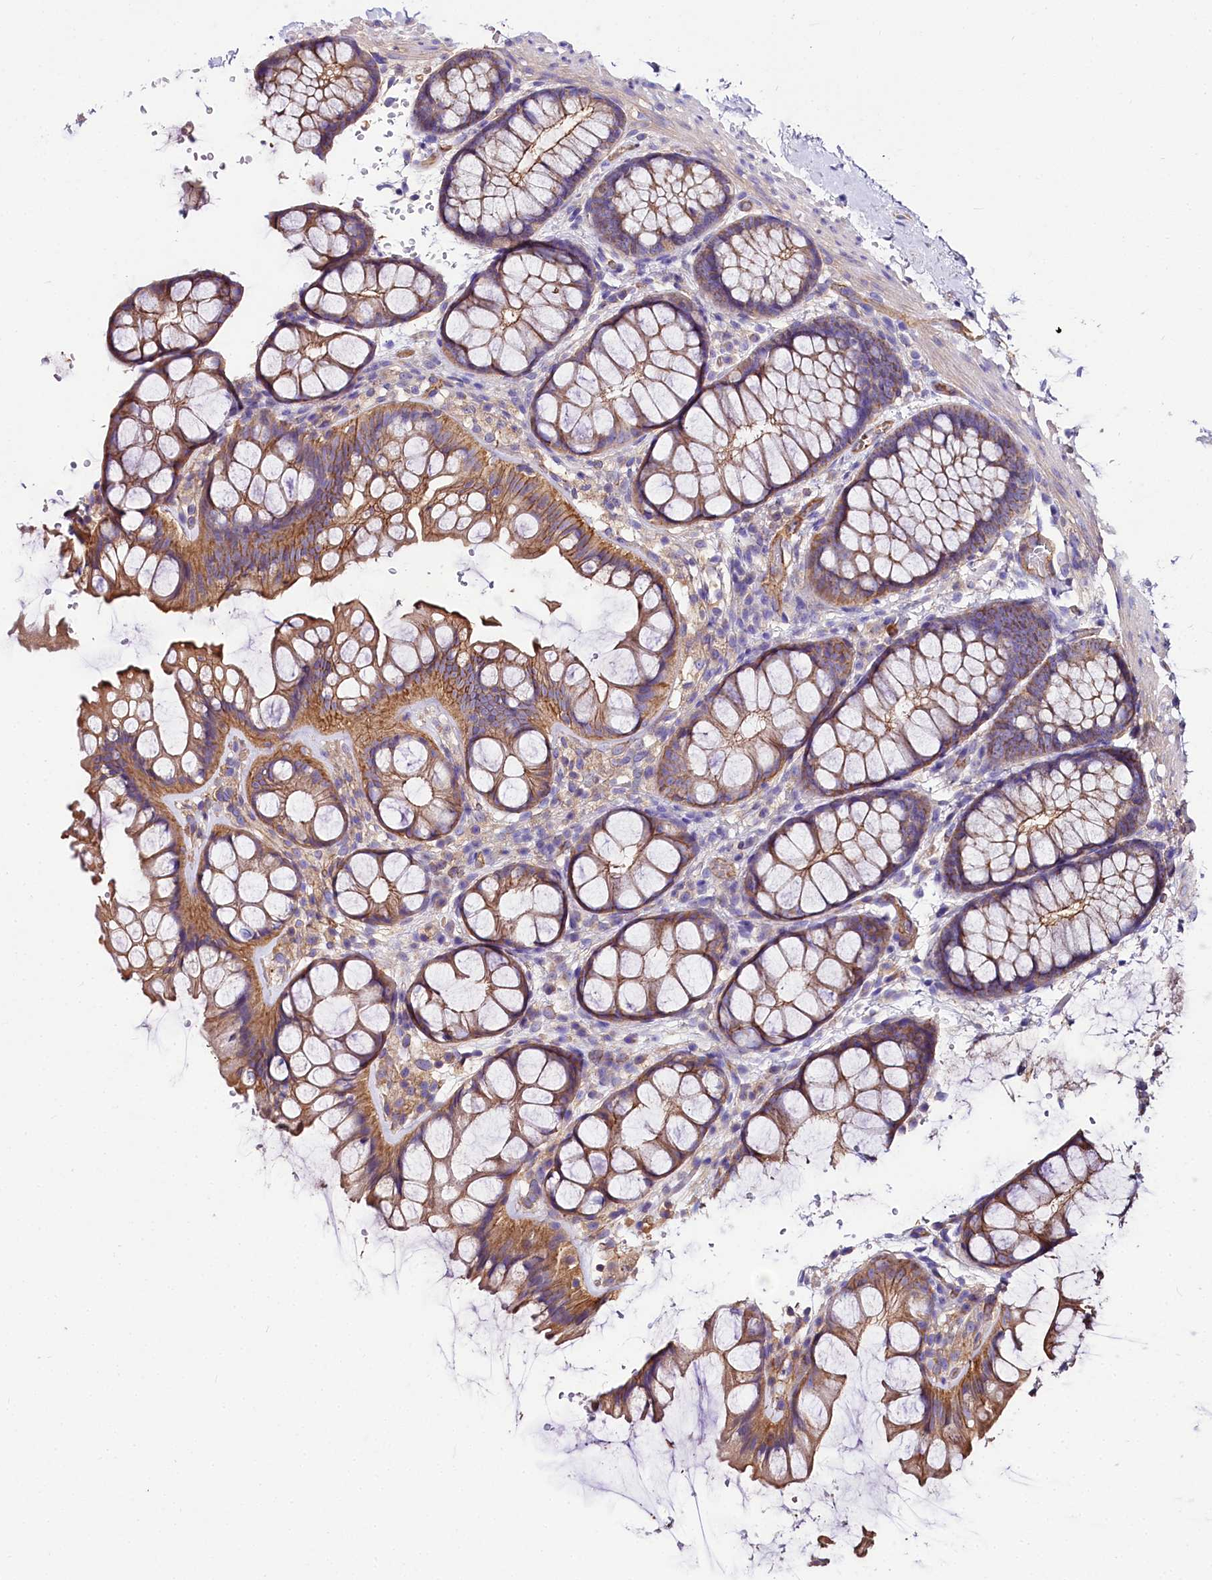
{"staining": {"intensity": "negative", "quantity": "none", "location": "none"}, "tissue": "colon", "cell_type": "Endothelial cells", "image_type": "normal", "snomed": [{"axis": "morphology", "description": "Normal tissue, NOS"}, {"axis": "topography", "description": "Colon"}], "caption": "DAB (3,3'-diaminobenzidine) immunohistochemical staining of benign colon displays no significant expression in endothelial cells.", "gene": "FCHSD2", "patient": {"sex": "male", "age": 47}}